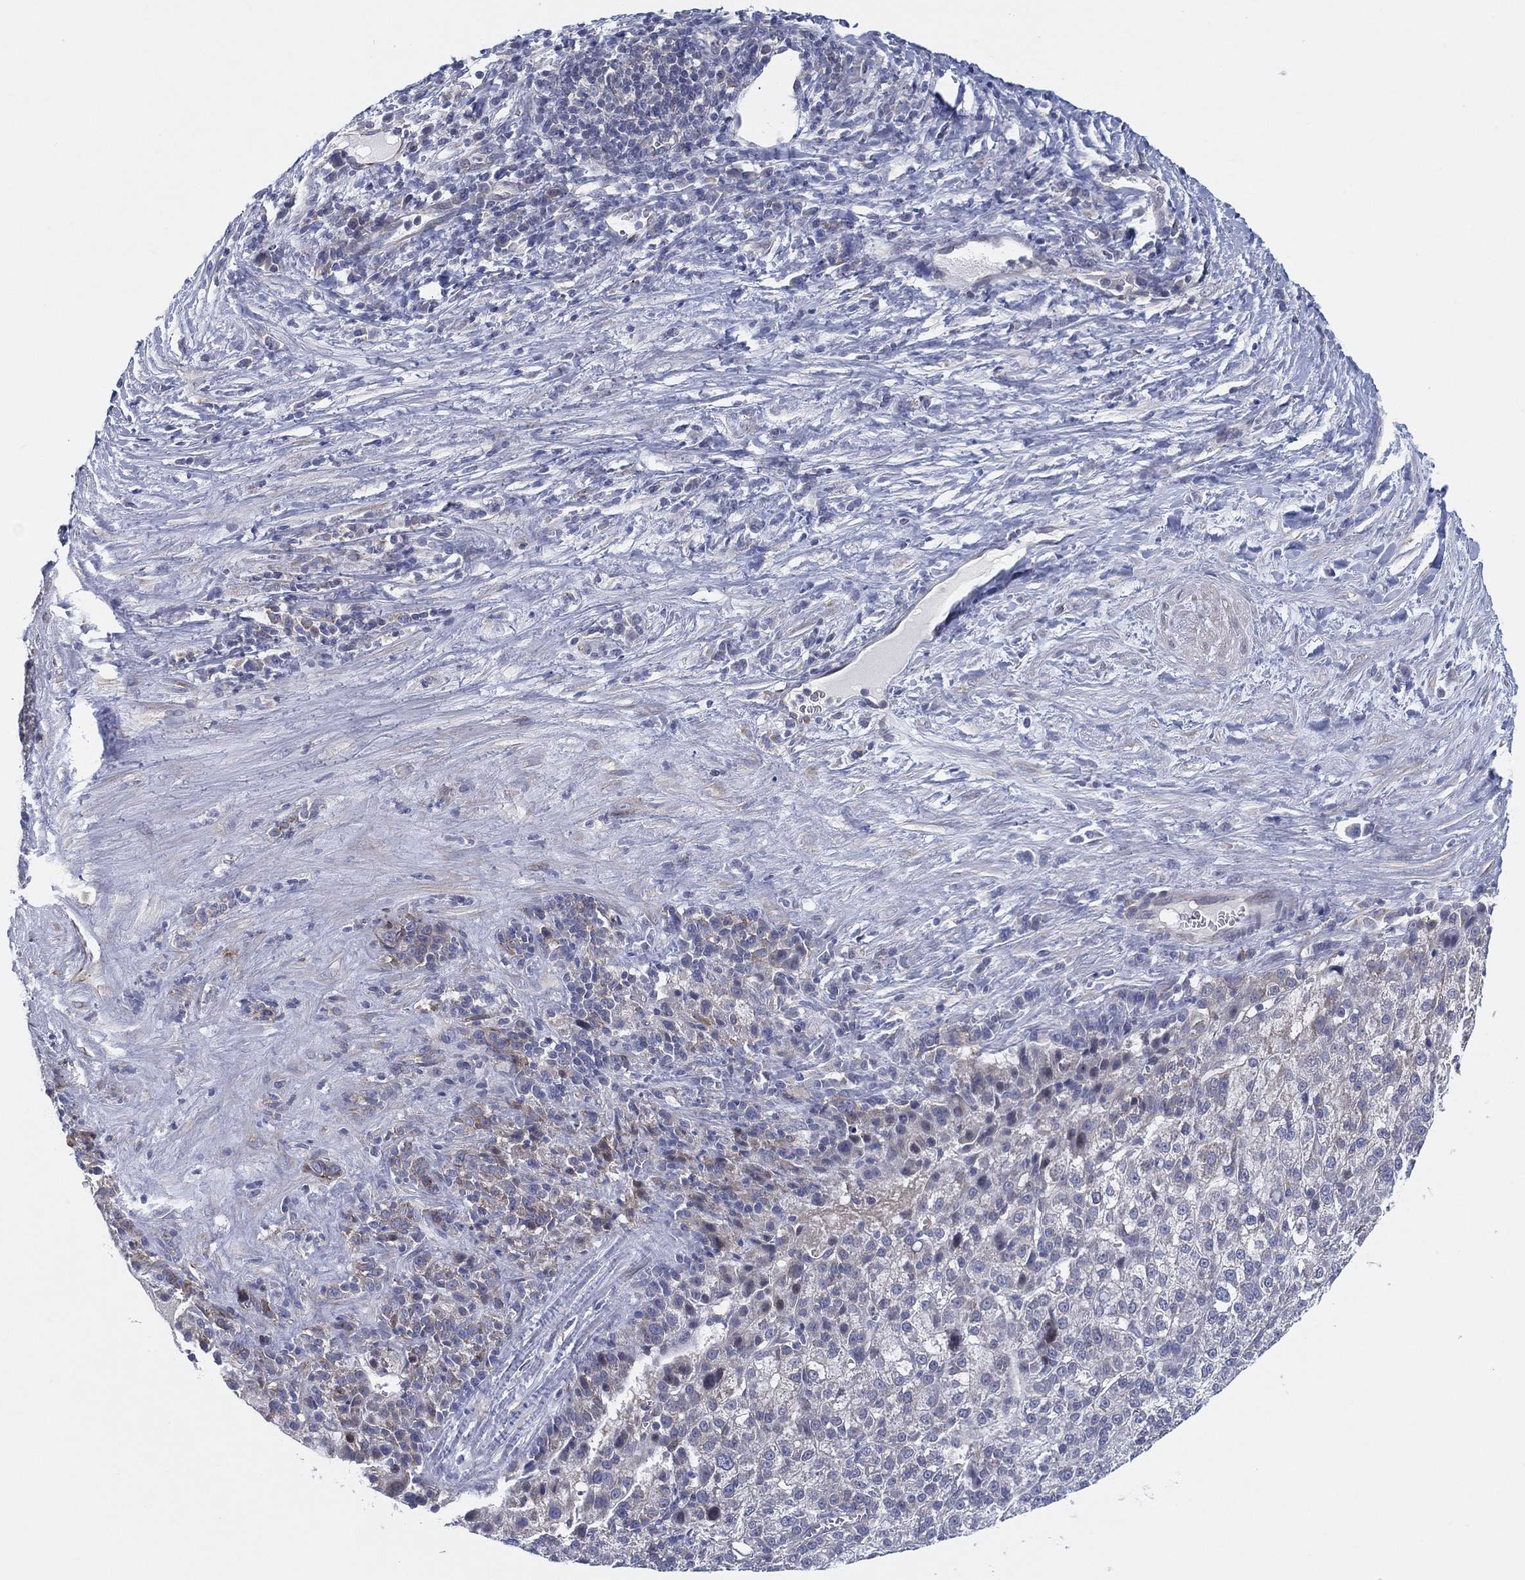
{"staining": {"intensity": "negative", "quantity": "none", "location": "none"}, "tissue": "liver cancer", "cell_type": "Tumor cells", "image_type": "cancer", "snomed": [{"axis": "morphology", "description": "Carcinoma, Hepatocellular, NOS"}, {"axis": "topography", "description": "Liver"}], "caption": "Tumor cells show no significant positivity in liver cancer.", "gene": "HEATR4", "patient": {"sex": "female", "age": 60}}